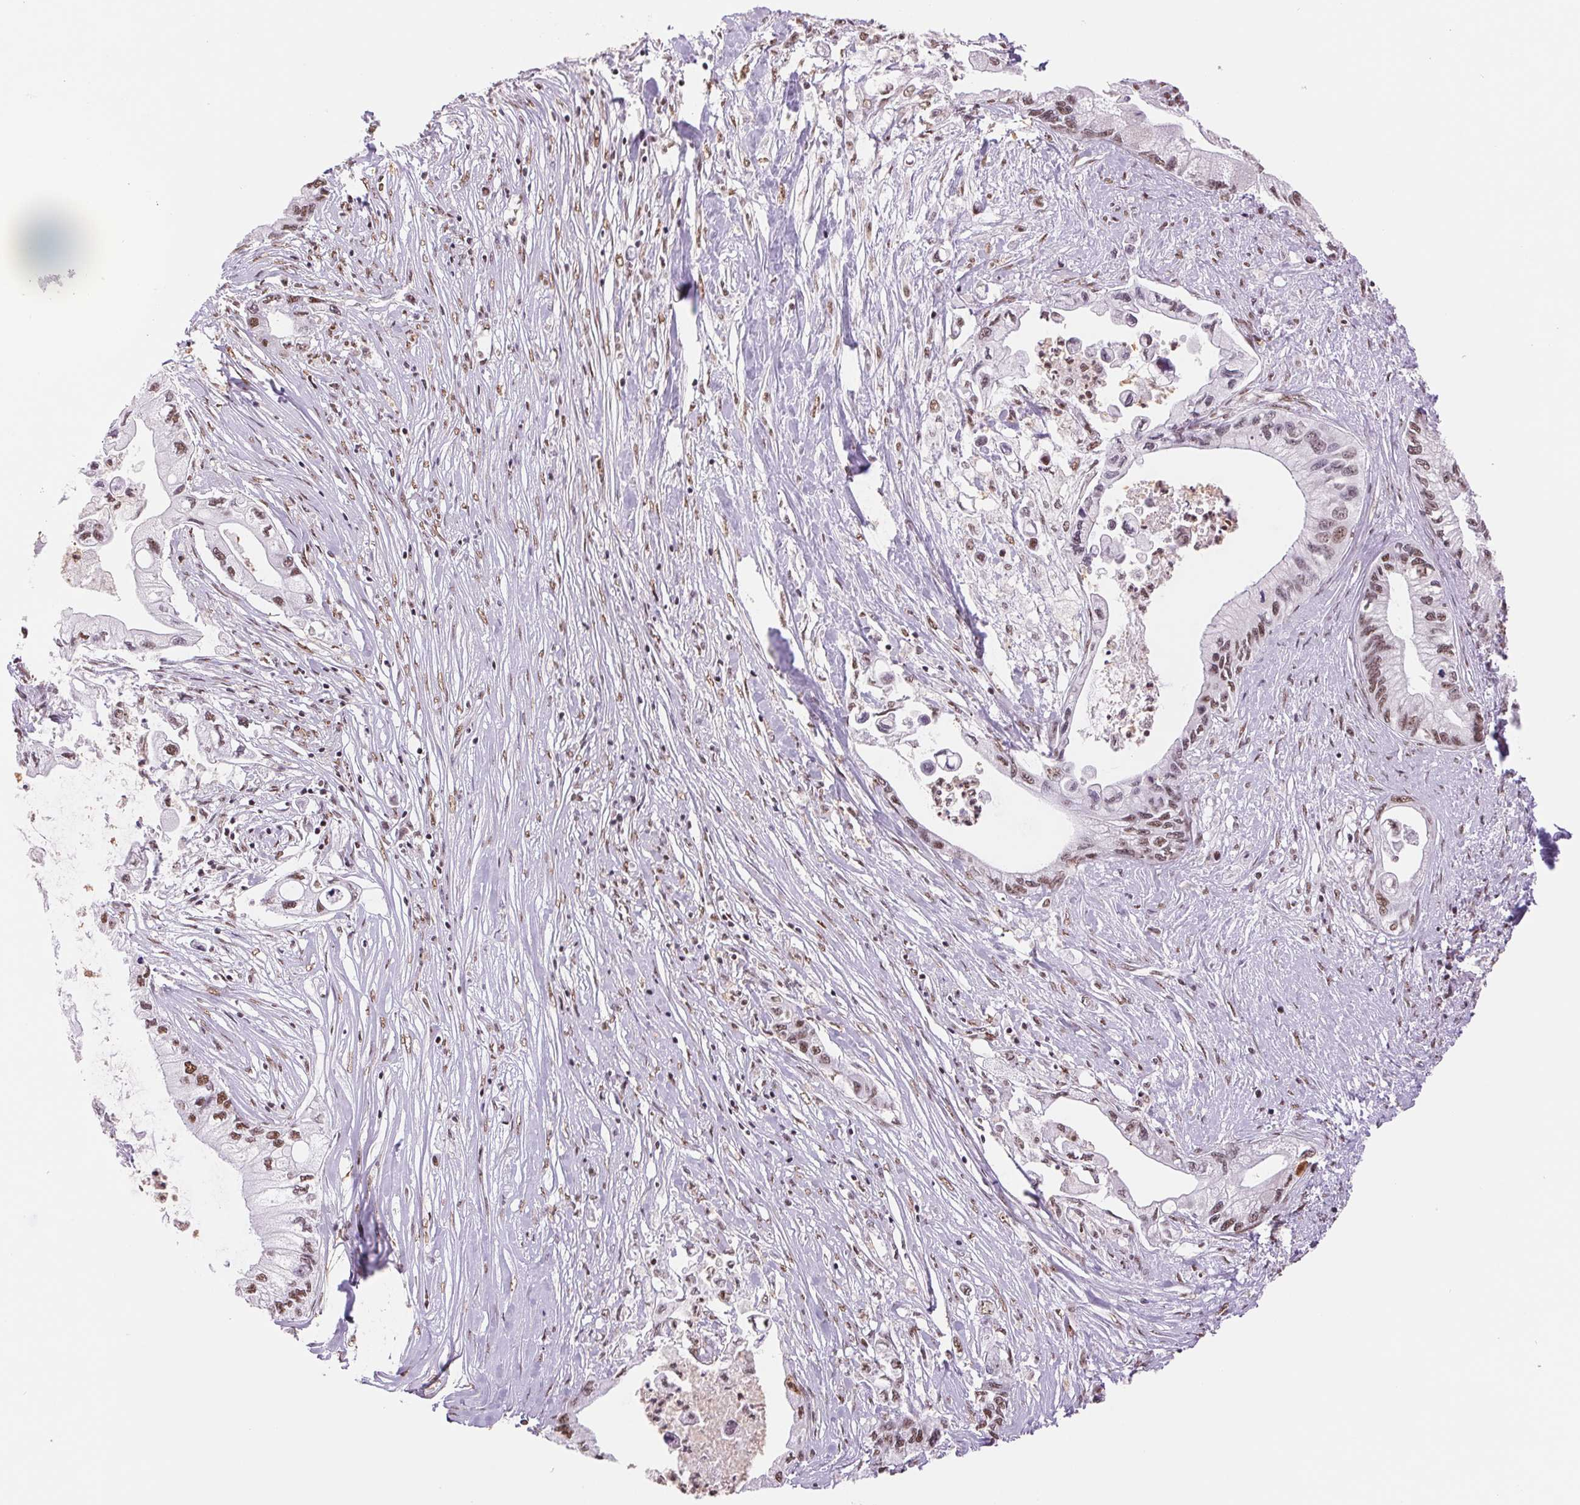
{"staining": {"intensity": "weak", "quantity": "25%-75%", "location": "nuclear"}, "tissue": "pancreatic cancer", "cell_type": "Tumor cells", "image_type": "cancer", "snomed": [{"axis": "morphology", "description": "Adenocarcinoma, NOS"}, {"axis": "topography", "description": "Pancreas"}], "caption": "IHC histopathology image of adenocarcinoma (pancreatic) stained for a protein (brown), which displays low levels of weak nuclear expression in approximately 25%-75% of tumor cells.", "gene": "SREK1", "patient": {"sex": "male", "age": 61}}